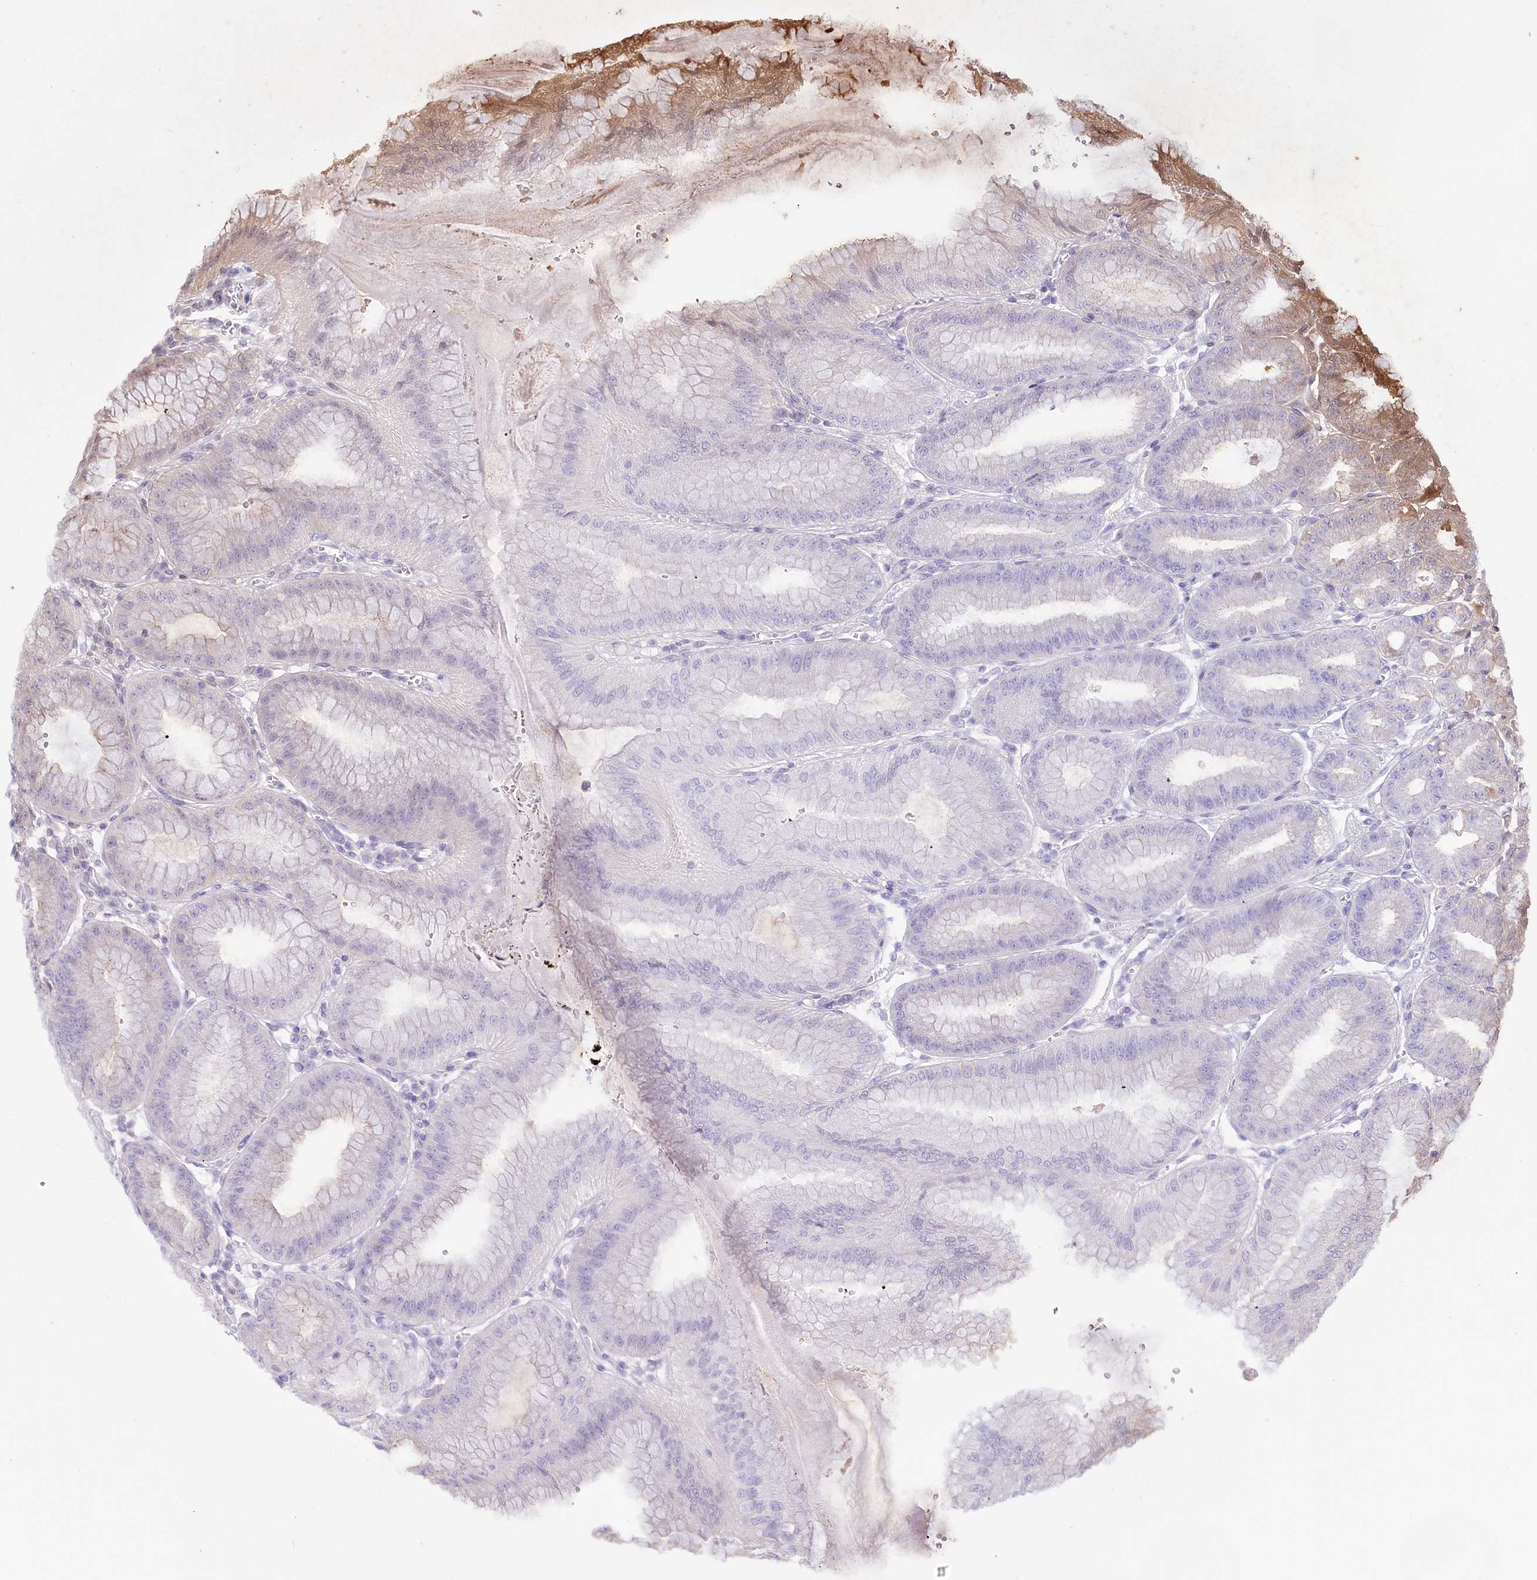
{"staining": {"intensity": "negative", "quantity": "none", "location": "none"}, "tissue": "stomach", "cell_type": "Glandular cells", "image_type": "normal", "snomed": [{"axis": "morphology", "description": "Normal tissue, NOS"}, {"axis": "topography", "description": "Stomach, lower"}], "caption": "Immunohistochemical staining of unremarkable stomach demonstrates no significant staining in glandular cells.", "gene": "ZFYVE27", "patient": {"sex": "male", "age": 71}}